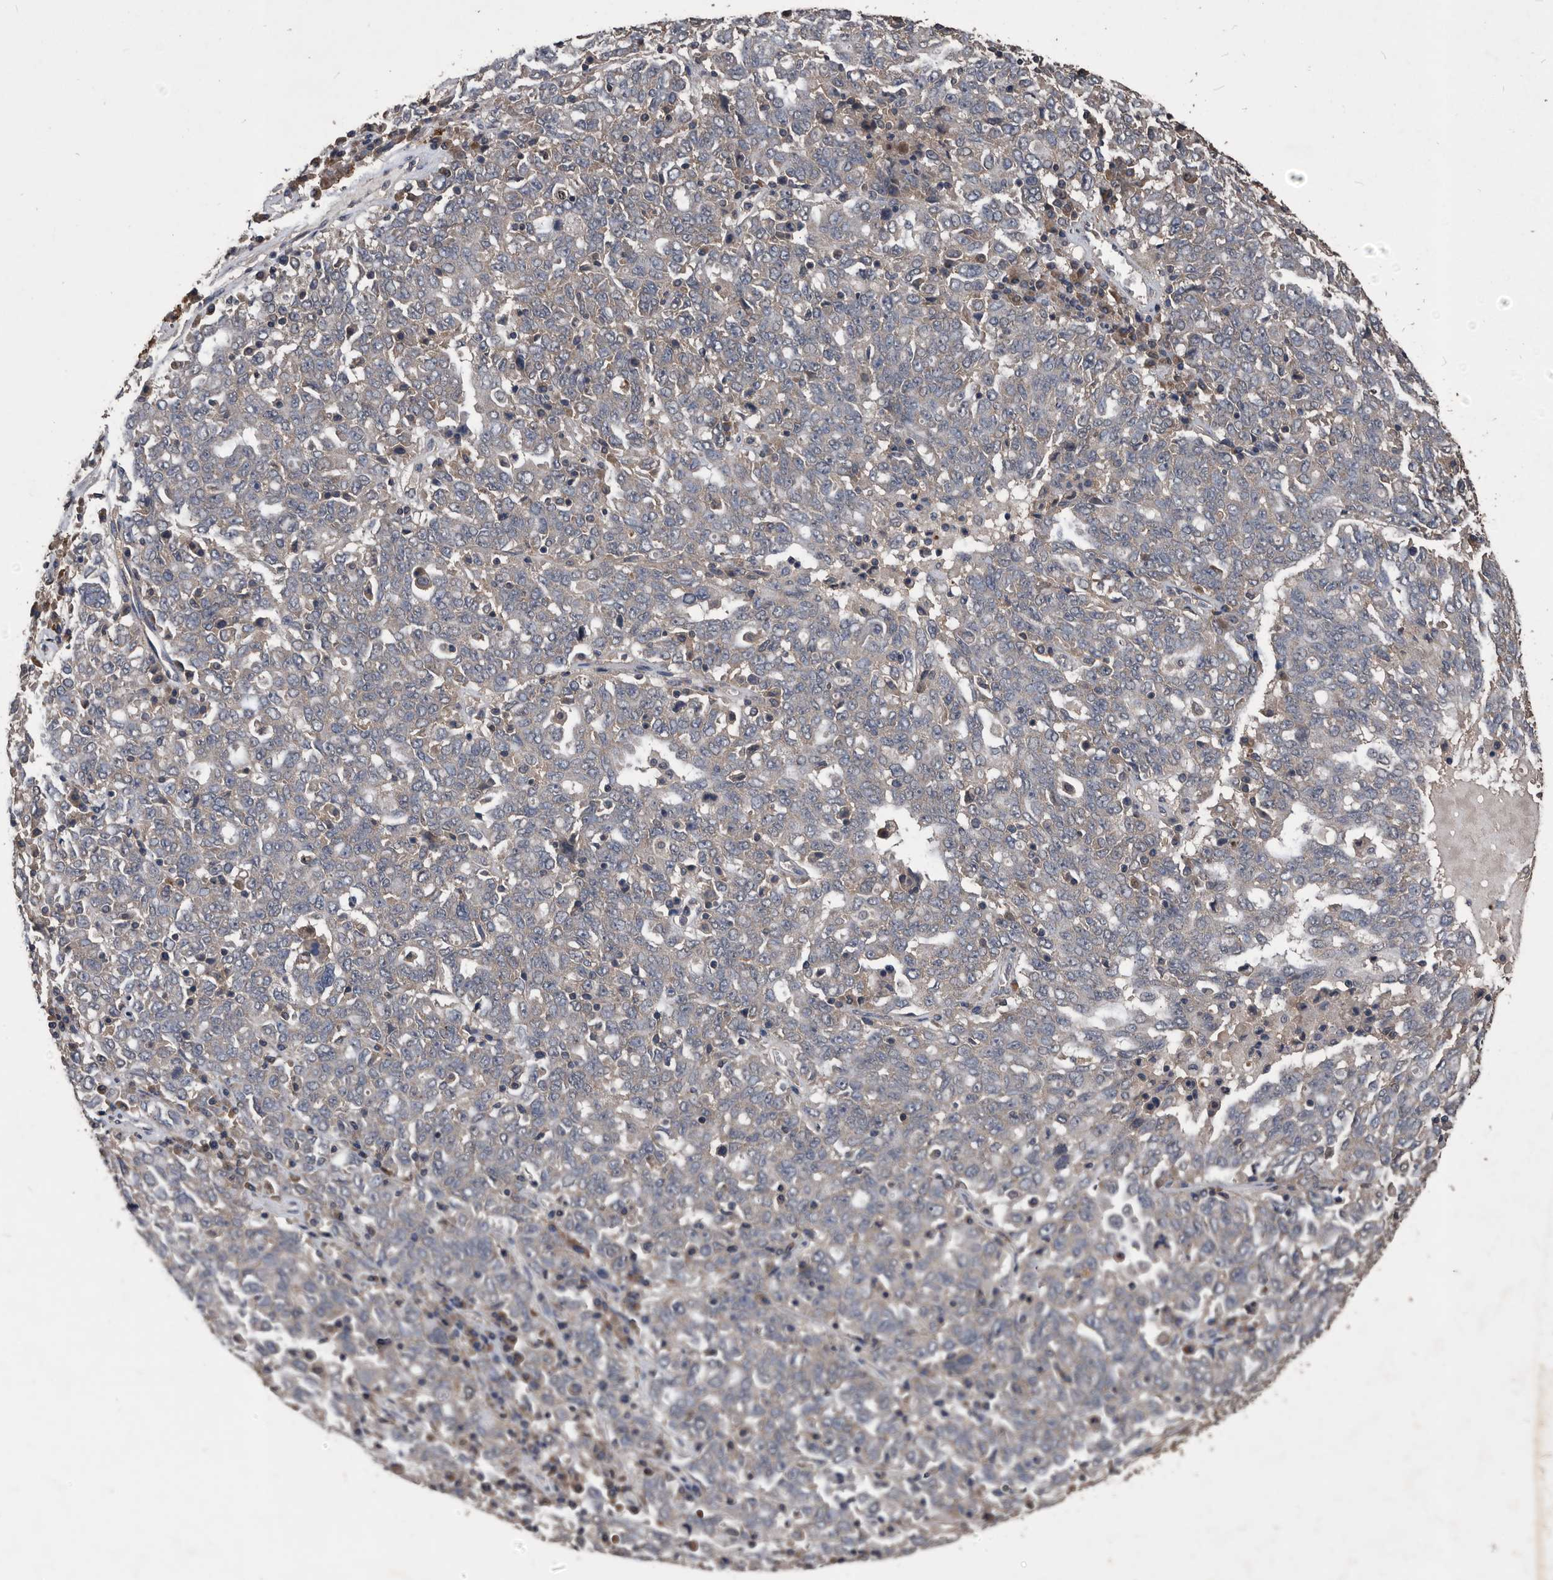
{"staining": {"intensity": "negative", "quantity": "none", "location": "none"}, "tissue": "ovarian cancer", "cell_type": "Tumor cells", "image_type": "cancer", "snomed": [{"axis": "morphology", "description": "Carcinoma, endometroid"}, {"axis": "topography", "description": "Ovary"}], "caption": "Immunohistochemistry (IHC) histopathology image of neoplastic tissue: human ovarian cancer stained with DAB (3,3'-diaminobenzidine) displays no significant protein expression in tumor cells.", "gene": "NRBP1", "patient": {"sex": "female", "age": 62}}